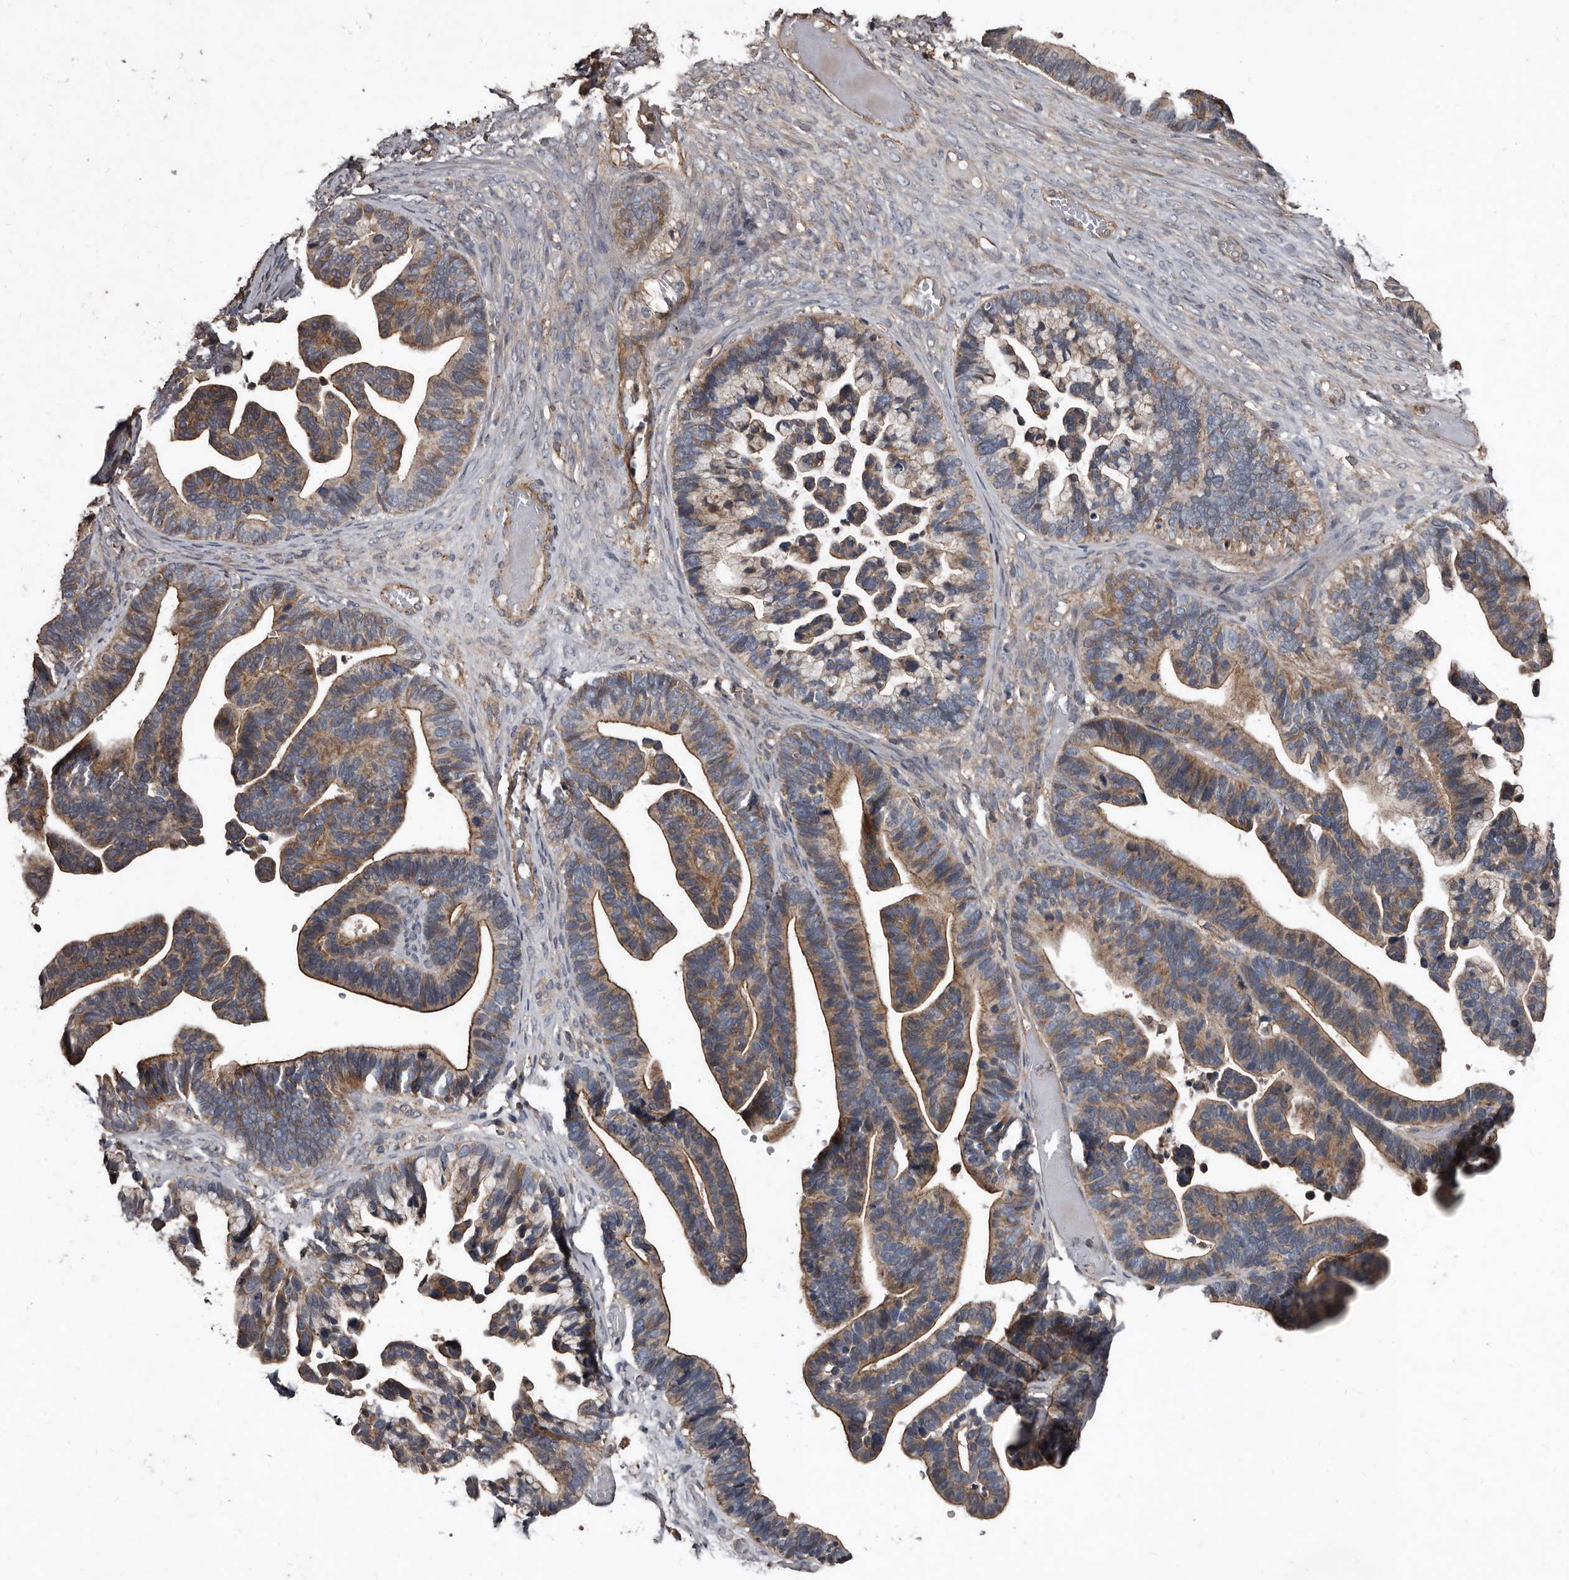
{"staining": {"intensity": "moderate", "quantity": ">75%", "location": "cytoplasmic/membranous"}, "tissue": "ovarian cancer", "cell_type": "Tumor cells", "image_type": "cancer", "snomed": [{"axis": "morphology", "description": "Cystadenocarcinoma, serous, NOS"}, {"axis": "topography", "description": "Ovary"}], "caption": "A photomicrograph showing moderate cytoplasmic/membranous staining in about >75% of tumor cells in ovarian serous cystadenocarcinoma, as visualized by brown immunohistochemical staining.", "gene": "GREB1", "patient": {"sex": "female", "age": 56}}